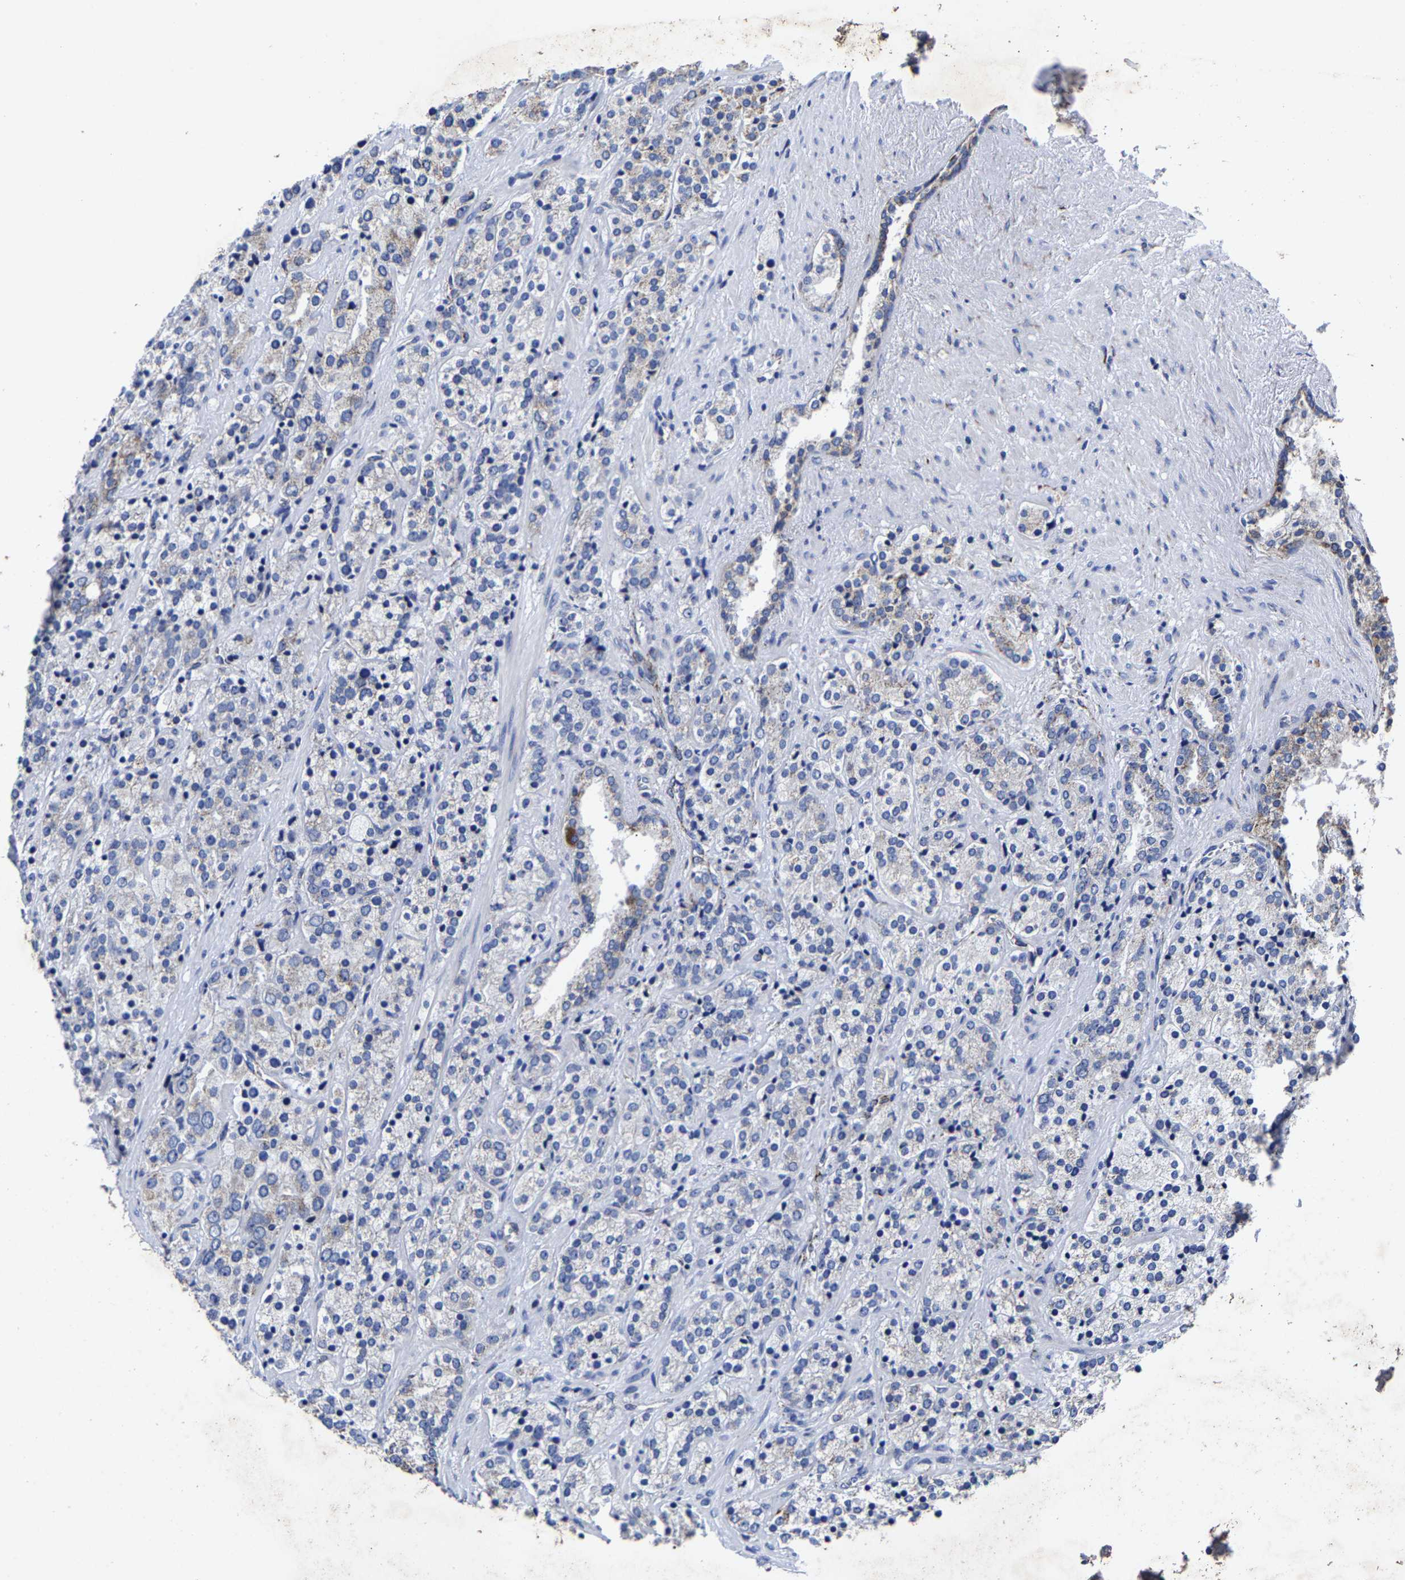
{"staining": {"intensity": "weak", "quantity": "<25%", "location": "cytoplasmic/membranous"}, "tissue": "prostate cancer", "cell_type": "Tumor cells", "image_type": "cancer", "snomed": [{"axis": "morphology", "description": "Adenocarcinoma, High grade"}, {"axis": "topography", "description": "Prostate"}], "caption": "Prostate cancer (high-grade adenocarcinoma) stained for a protein using immunohistochemistry (IHC) displays no expression tumor cells.", "gene": "AASS", "patient": {"sex": "male", "age": 71}}